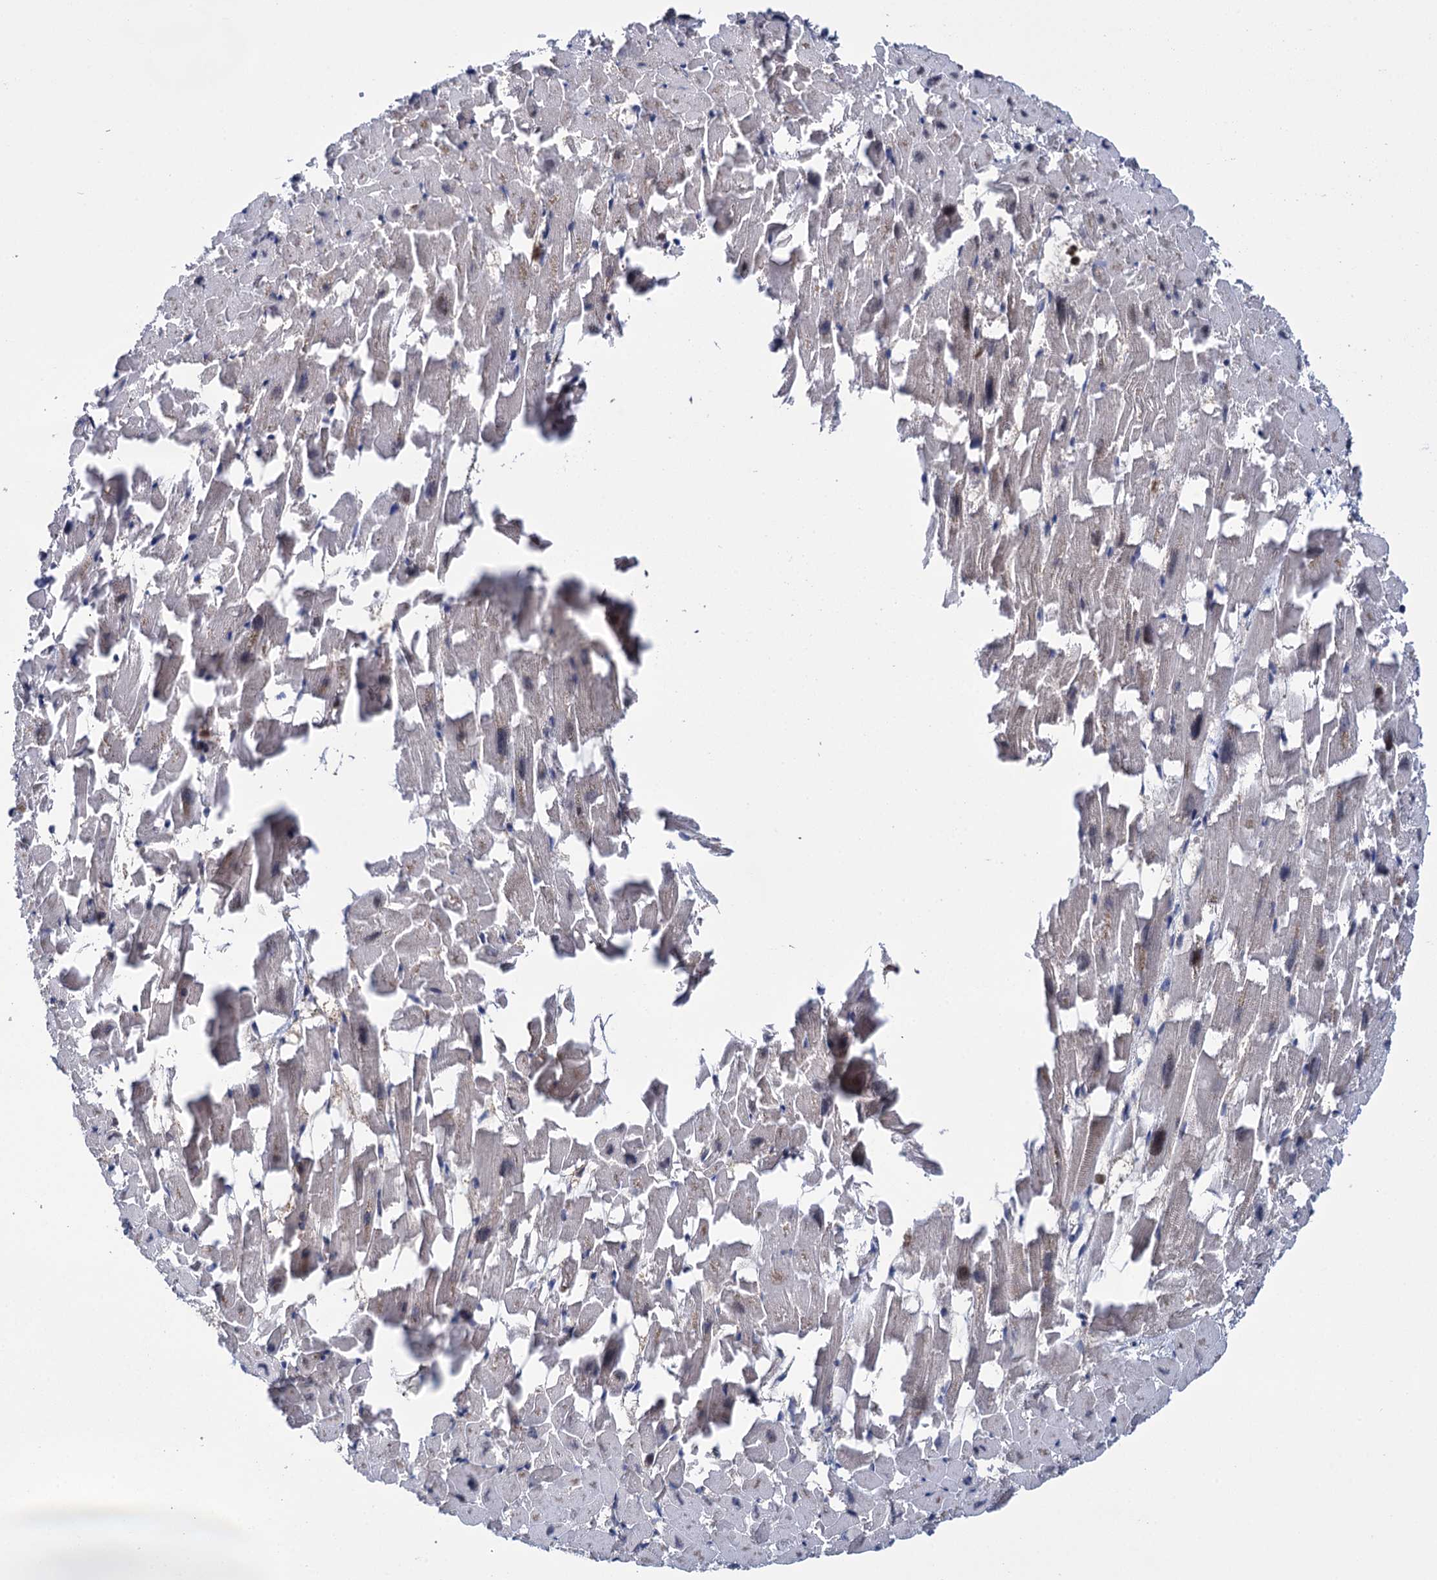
{"staining": {"intensity": "negative", "quantity": "none", "location": "none"}, "tissue": "heart muscle", "cell_type": "Cardiomyocytes", "image_type": "normal", "snomed": [{"axis": "morphology", "description": "Normal tissue, NOS"}, {"axis": "topography", "description": "Heart"}], "caption": "DAB (3,3'-diaminobenzidine) immunohistochemical staining of unremarkable heart muscle displays no significant staining in cardiomyocytes.", "gene": "GLO1", "patient": {"sex": "female", "age": 64}}